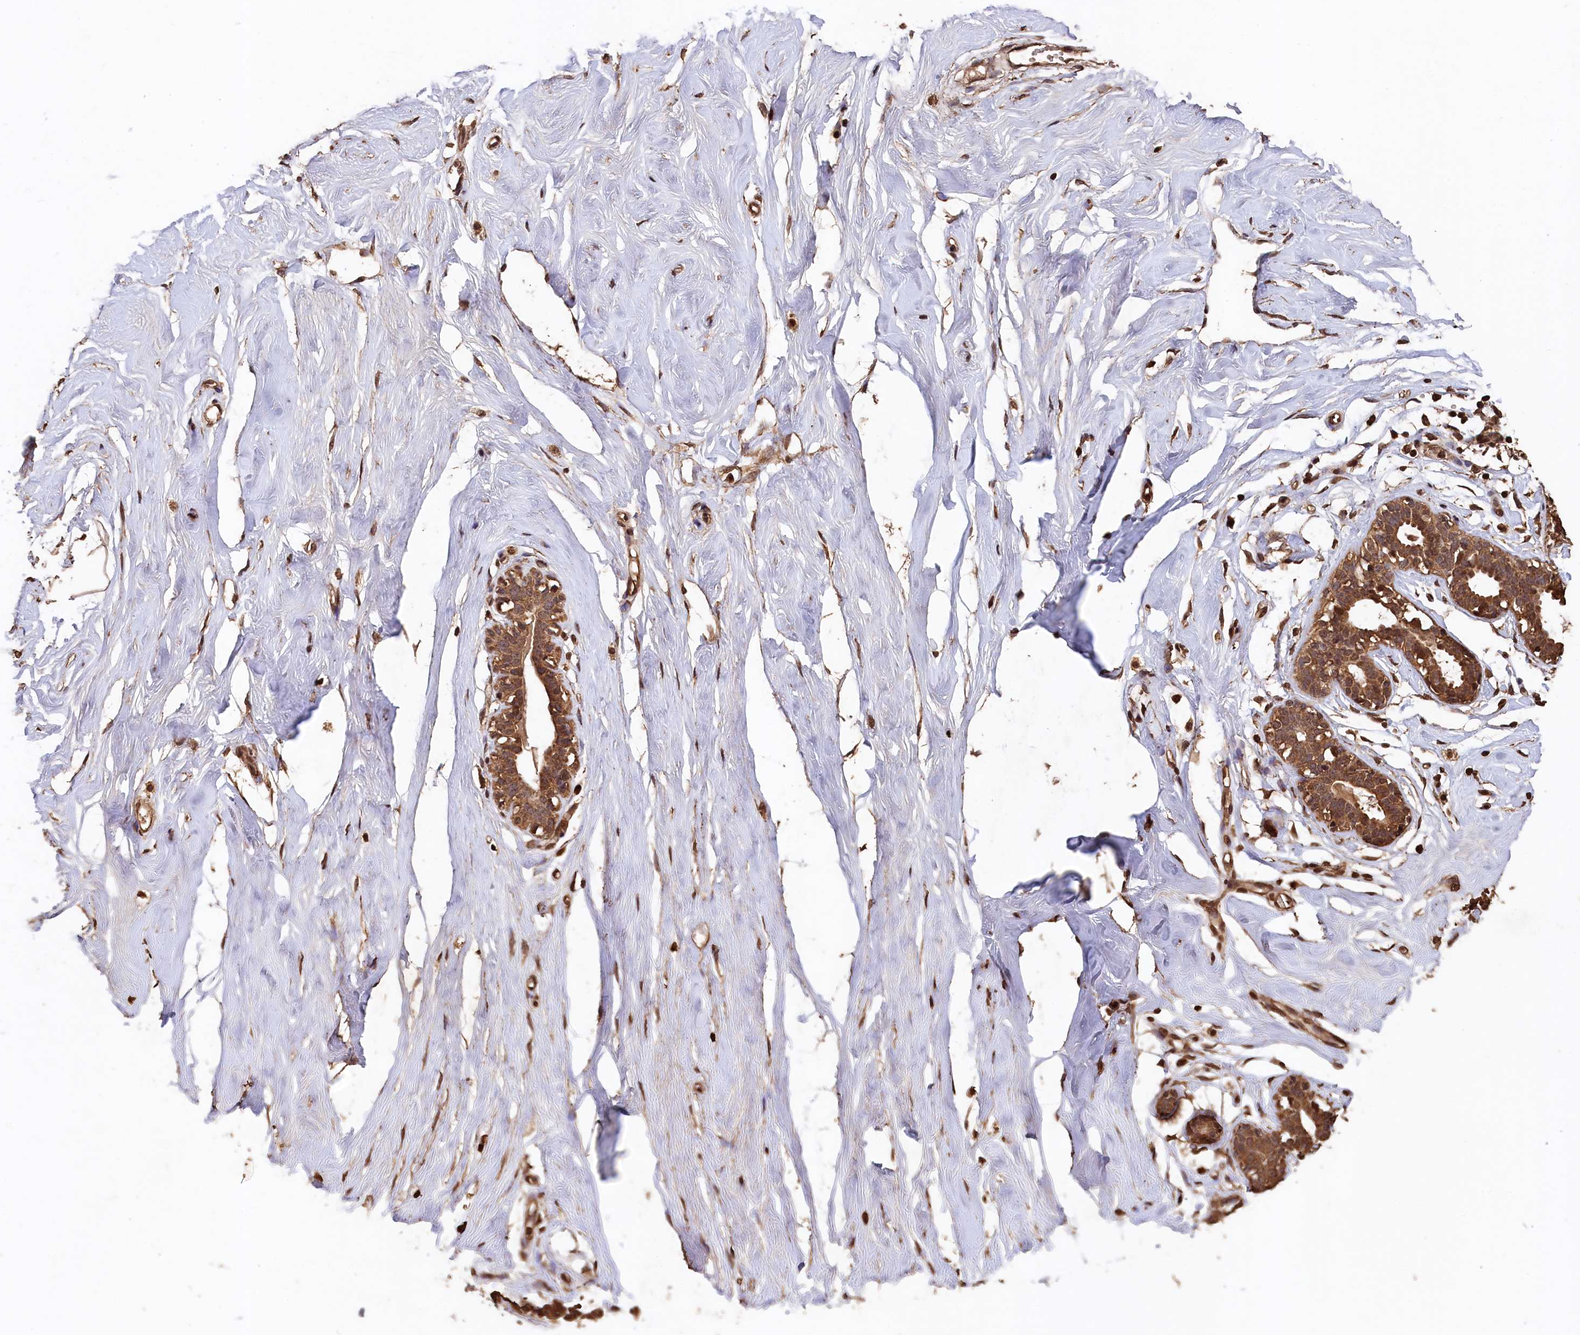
{"staining": {"intensity": "moderate", "quantity": ">75%", "location": "cytoplasmic/membranous,nuclear"}, "tissue": "breast", "cell_type": "Adipocytes", "image_type": "normal", "snomed": [{"axis": "morphology", "description": "Normal tissue, NOS"}, {"axis": "morphology", "description": "Adenoma, NOS"}, {"axis": "topography", "description": "Breast"}], "caption": "Immunohistochemistry (IHC) photomicrograph of normal human breast stained for a protein (brown), which shows medium levels of moderate cytoplasmic/membranous,nuclear staining in about >75% of adipocytes.", "gene": "CEP57L1", "patient": {"sex": "female", "age": 23}}